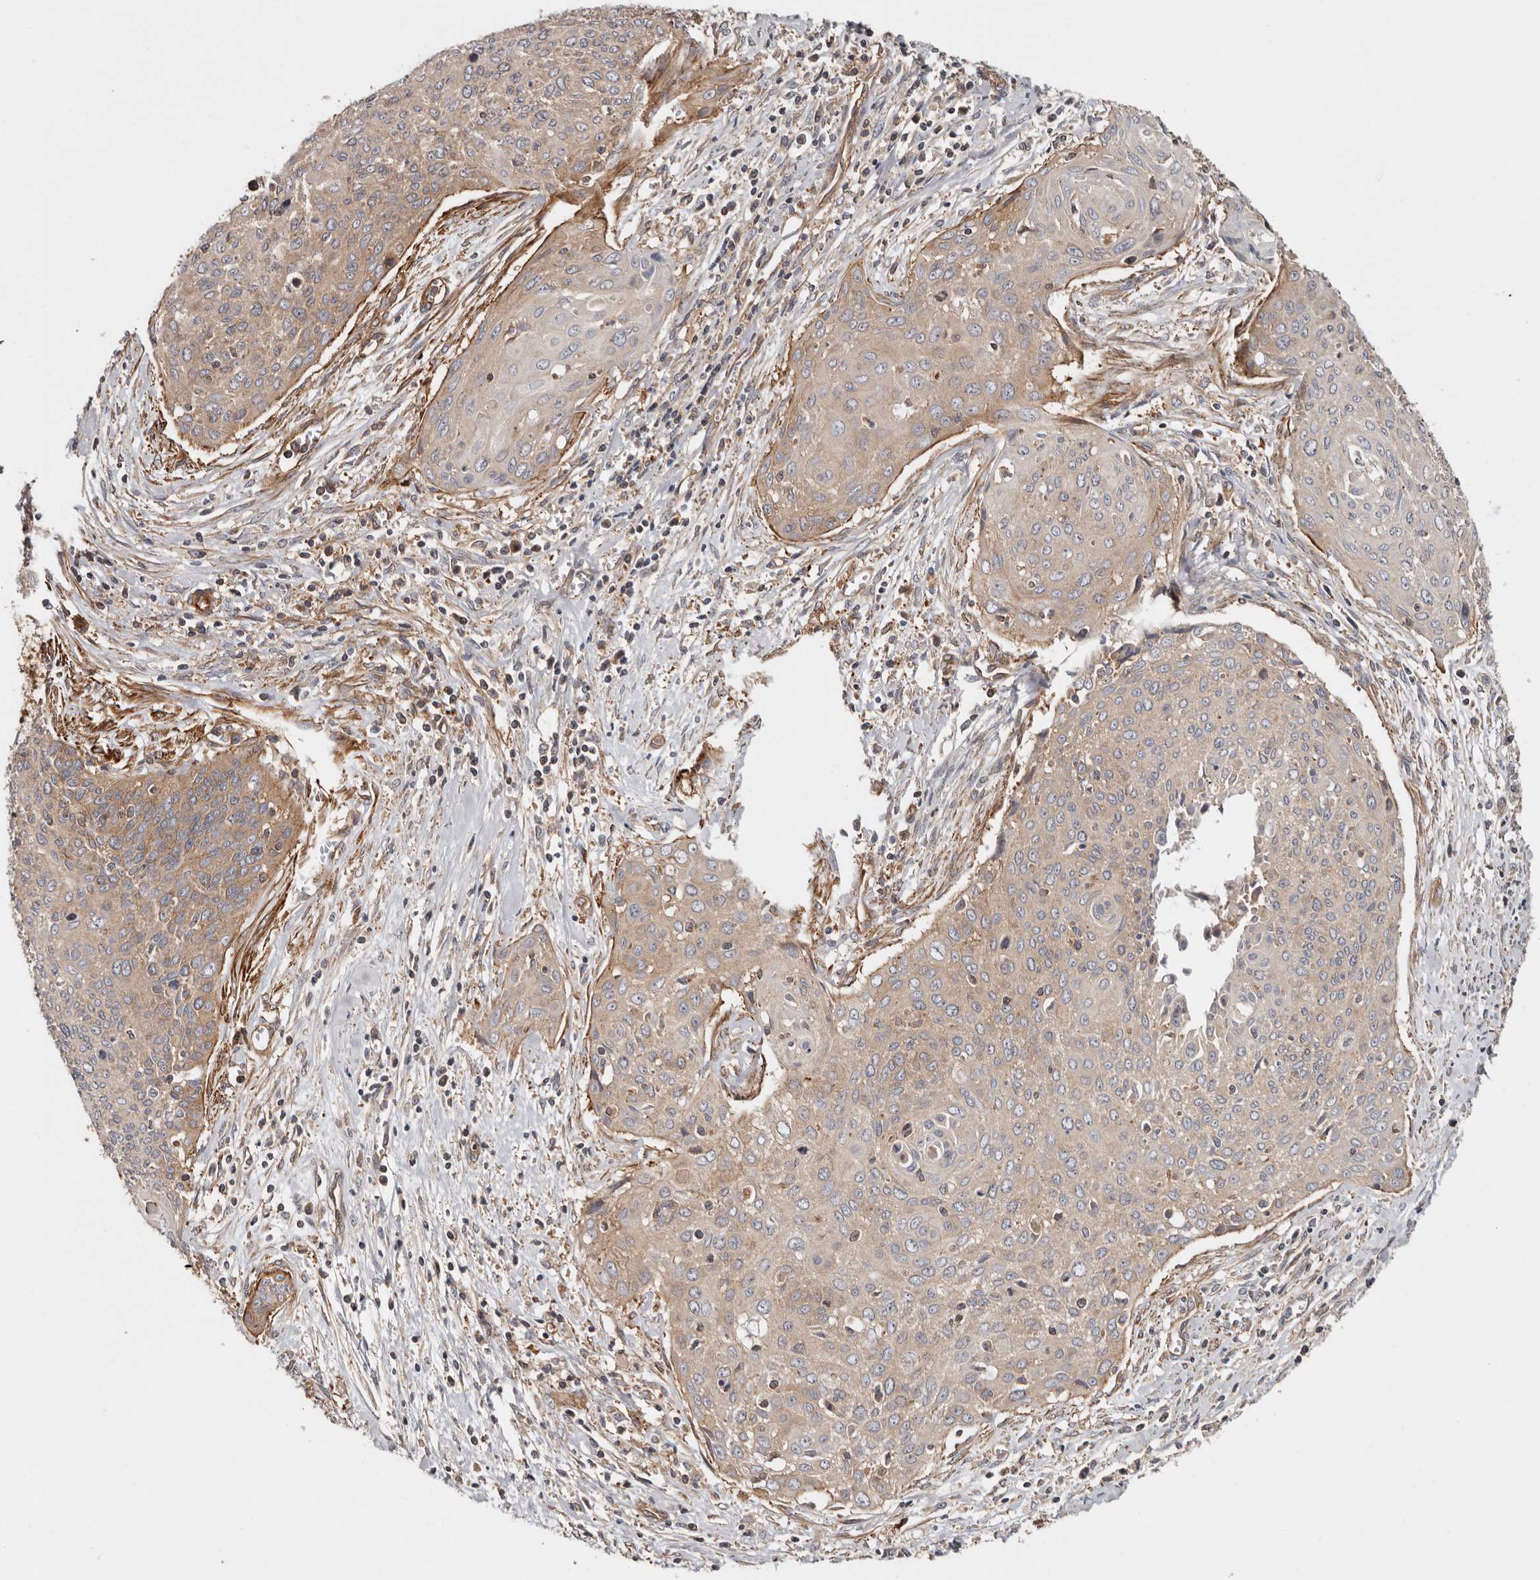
{"staining": {"intensity": "weak", "quantity": "25%-75%", "location": "cytoplasmic/membranous"}, "tissue": "cervical cancer", "cell_type": "Tumor cells", "image_type": "cancer", "snomed": [{"axis": "morphology", "description": "Squamous cell carcinoma, NOS"}, {"axis": "topography", "description": "Cervix"}], "caption": "Immunohistochemistry (DAB (3,3'-diaminobenzidine)) staining of squamous cell carcinoma (cervical) shows weak cytoplasmic/membranous protein positivity in approximately 25%-75% of tumor cells.", "gene": "TMC7", "patient": {"sex": "female", "age": 55}}